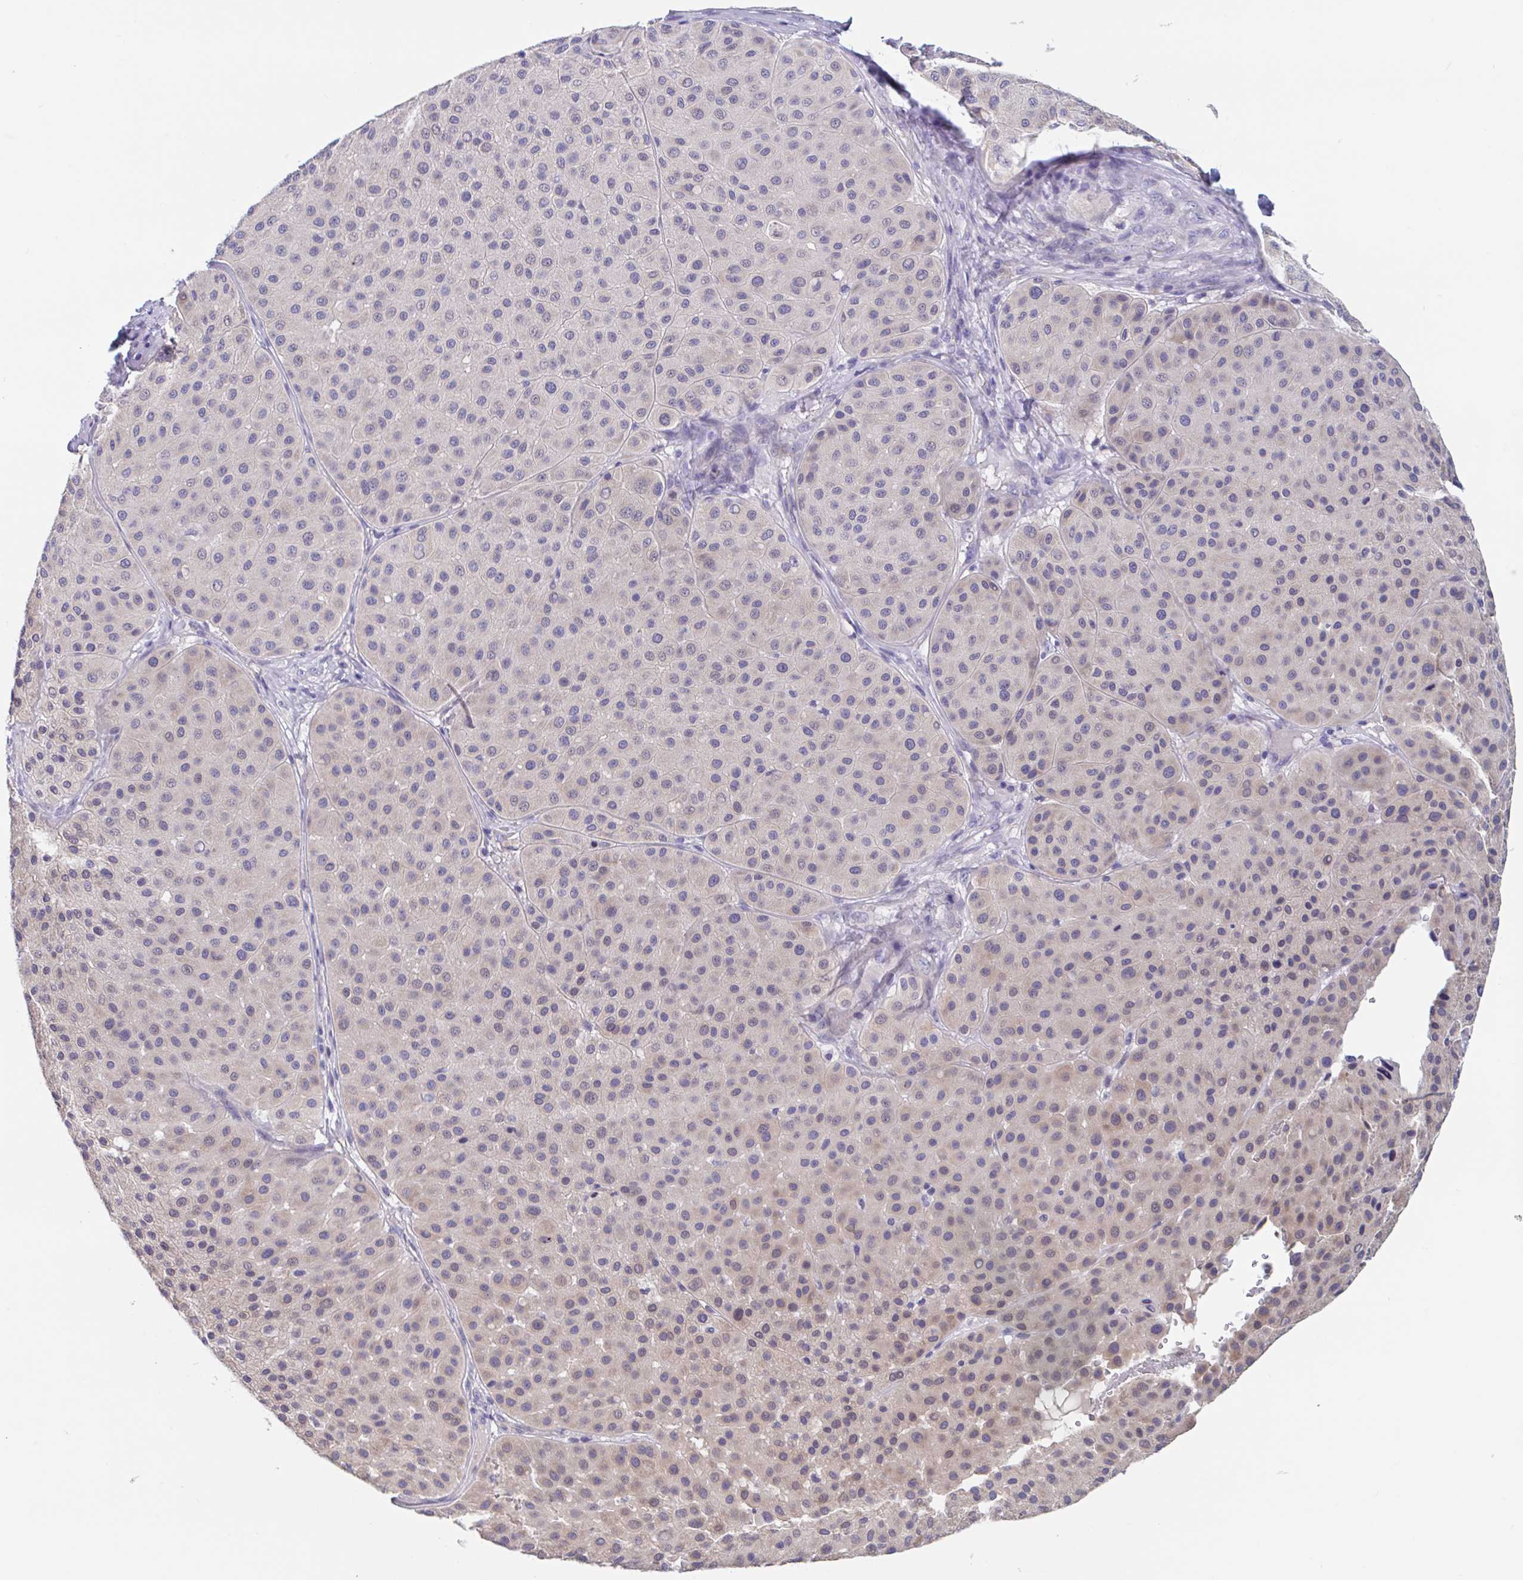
{"staining": {"intensity": "negative", "quantity": "none", "location": "none"}, "tissue": "melanoma", "cell_type": "Tumor cells", "image_type": "cancer", "snomed": [{"axis": "morphology", "description": "Malignant melanoma, Metastatic site"}, {"axis": "topography", "description": "Smooth muscle"}], "caption": "Image shows no significant protein positivity in tumor cells of melanoma.", "gene": "UNKL", "patient": {"sex": "male", "age": 41}}